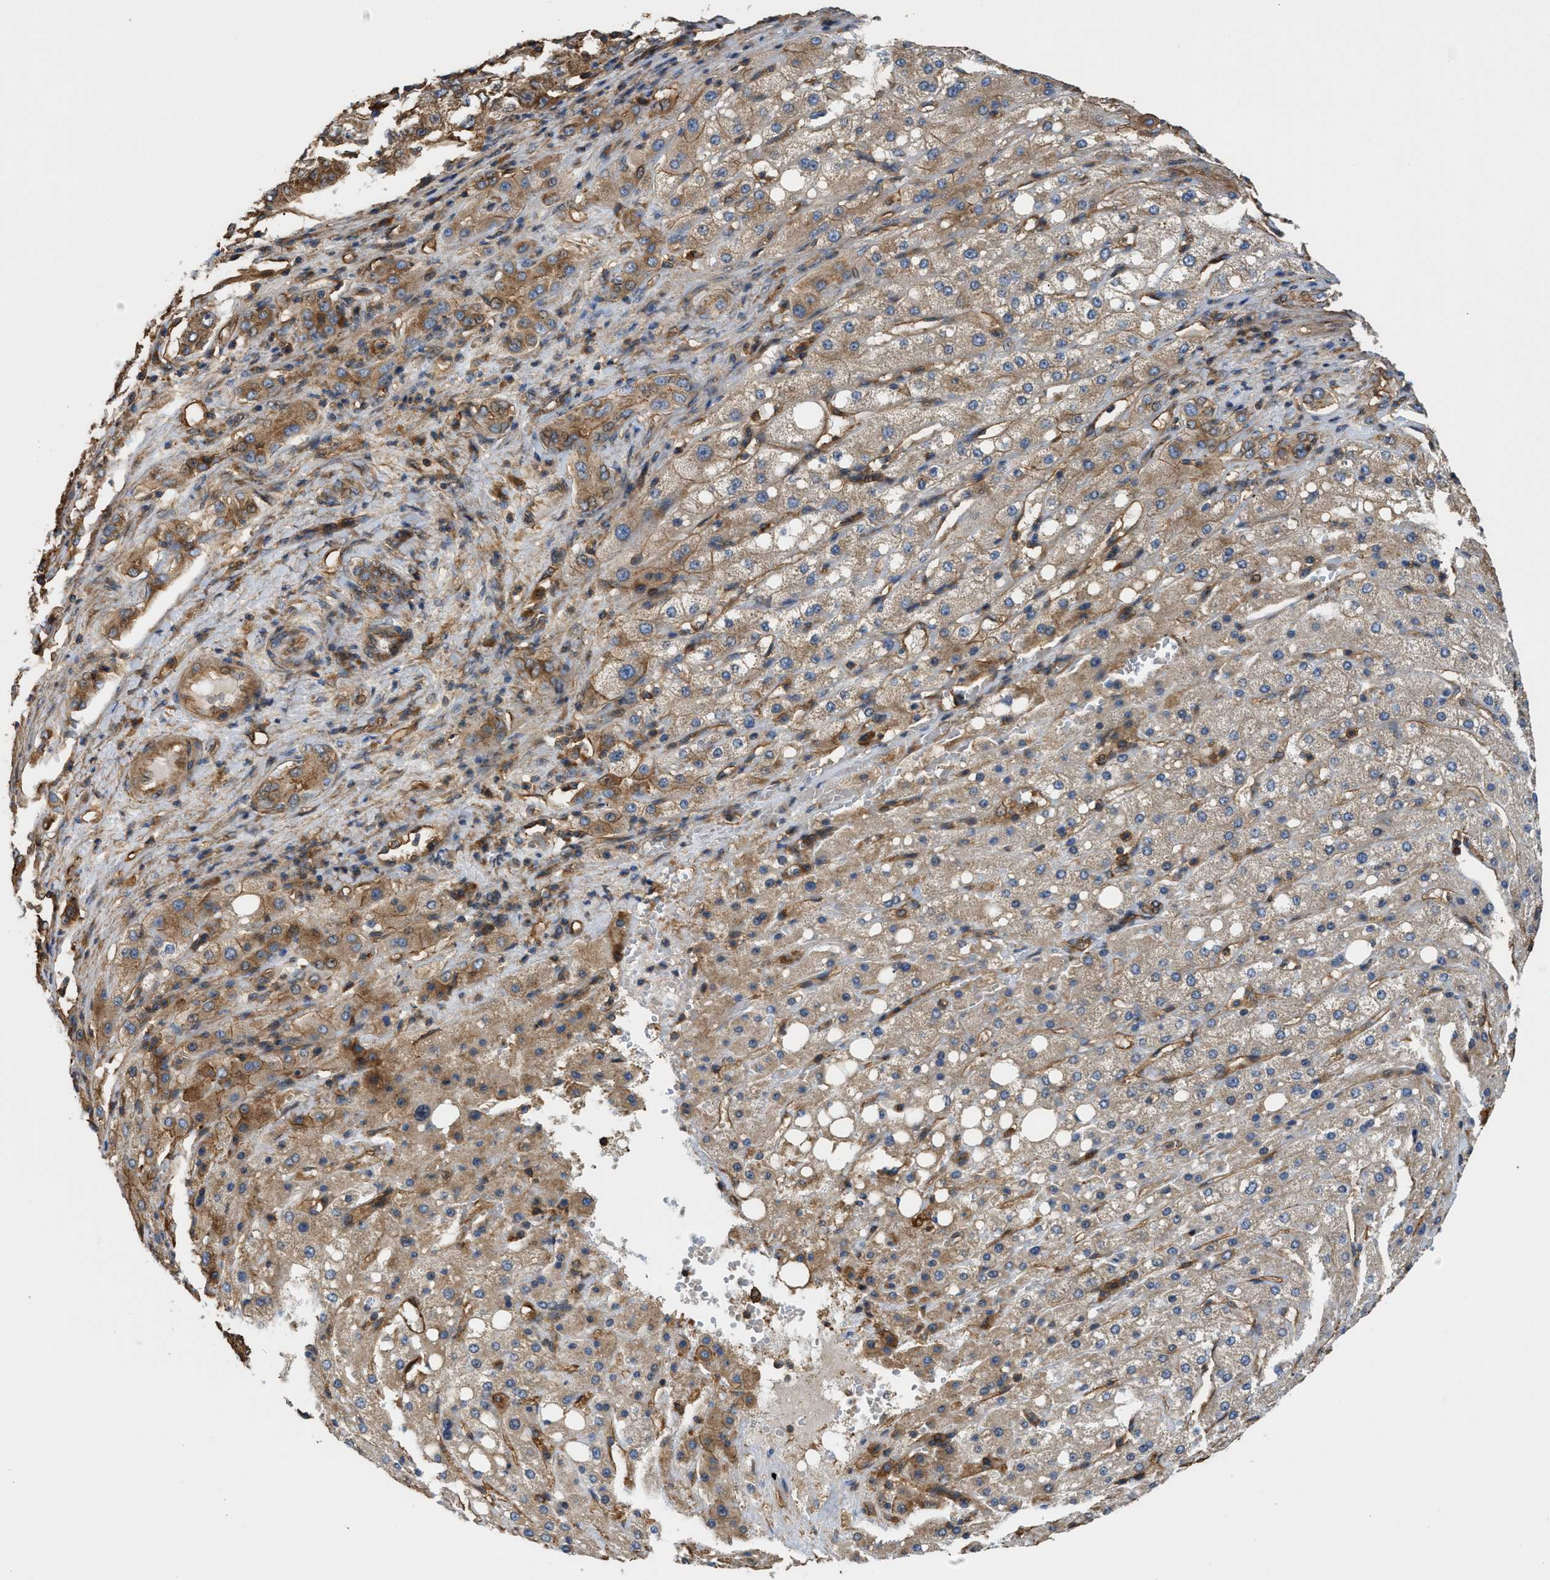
{"staining": {"intensity": "moderate", "quantity": "<25%", "location": "cytoplasmic/membranous"}, "tissue": "liver cancer", "cell_type": "Tumor cells", "image_type": "cancer", "snomed": [{"axis": "morphology", "description": "Carcinoma, Hepatocellular, NOS"}, {"axis": "topography", "description": "Liver"}], "caption": "Protein positivity by immunohistochemistry (IHC) displays moderate cytoplasmic/membranous expression in about <25% of tumor cells in liver cancer (hepatocellular carcinoma).", "gene": "DDHD2", "patient": {"sex": "male", "age": 80}}